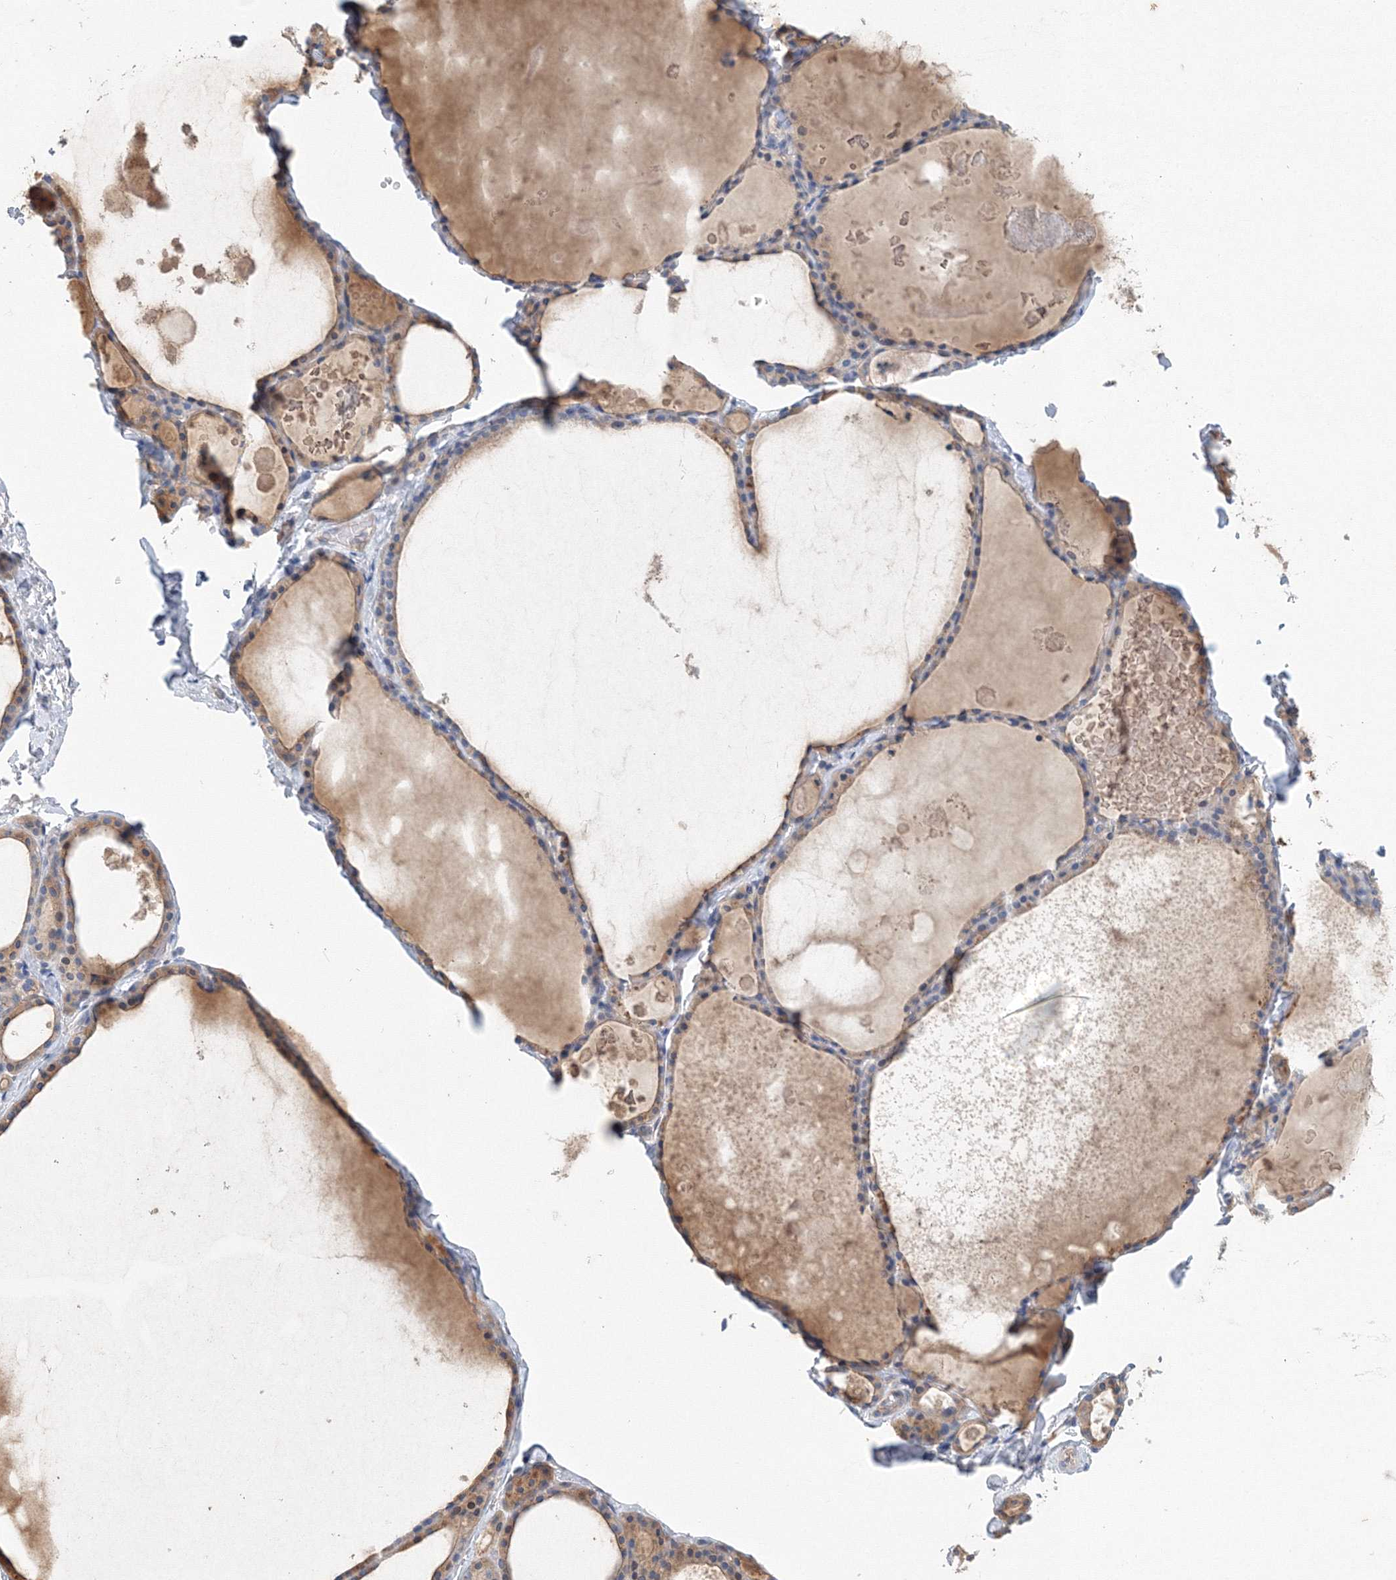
{"staining": {"intensity": "moderate", "quantity": "<25%", "location": "cytoplasmic/membranous"}, "tissue": "thyroid gland", "cell_type": "Glandular cells", "image_type": "normal", "snomed": [{"axis": "morphology", "description": "Normal tissue, NOS"}, {"axis": "topography", "description": "Thyroid gland"}], "caption": "Protein expression analysis of benign human thyroid gland reveals moderate cytoplasmic/membranous expression in approximately <25% of glandular cells.", "gene": "TANC1", "patient": {"sex": "male", "age": 56}}